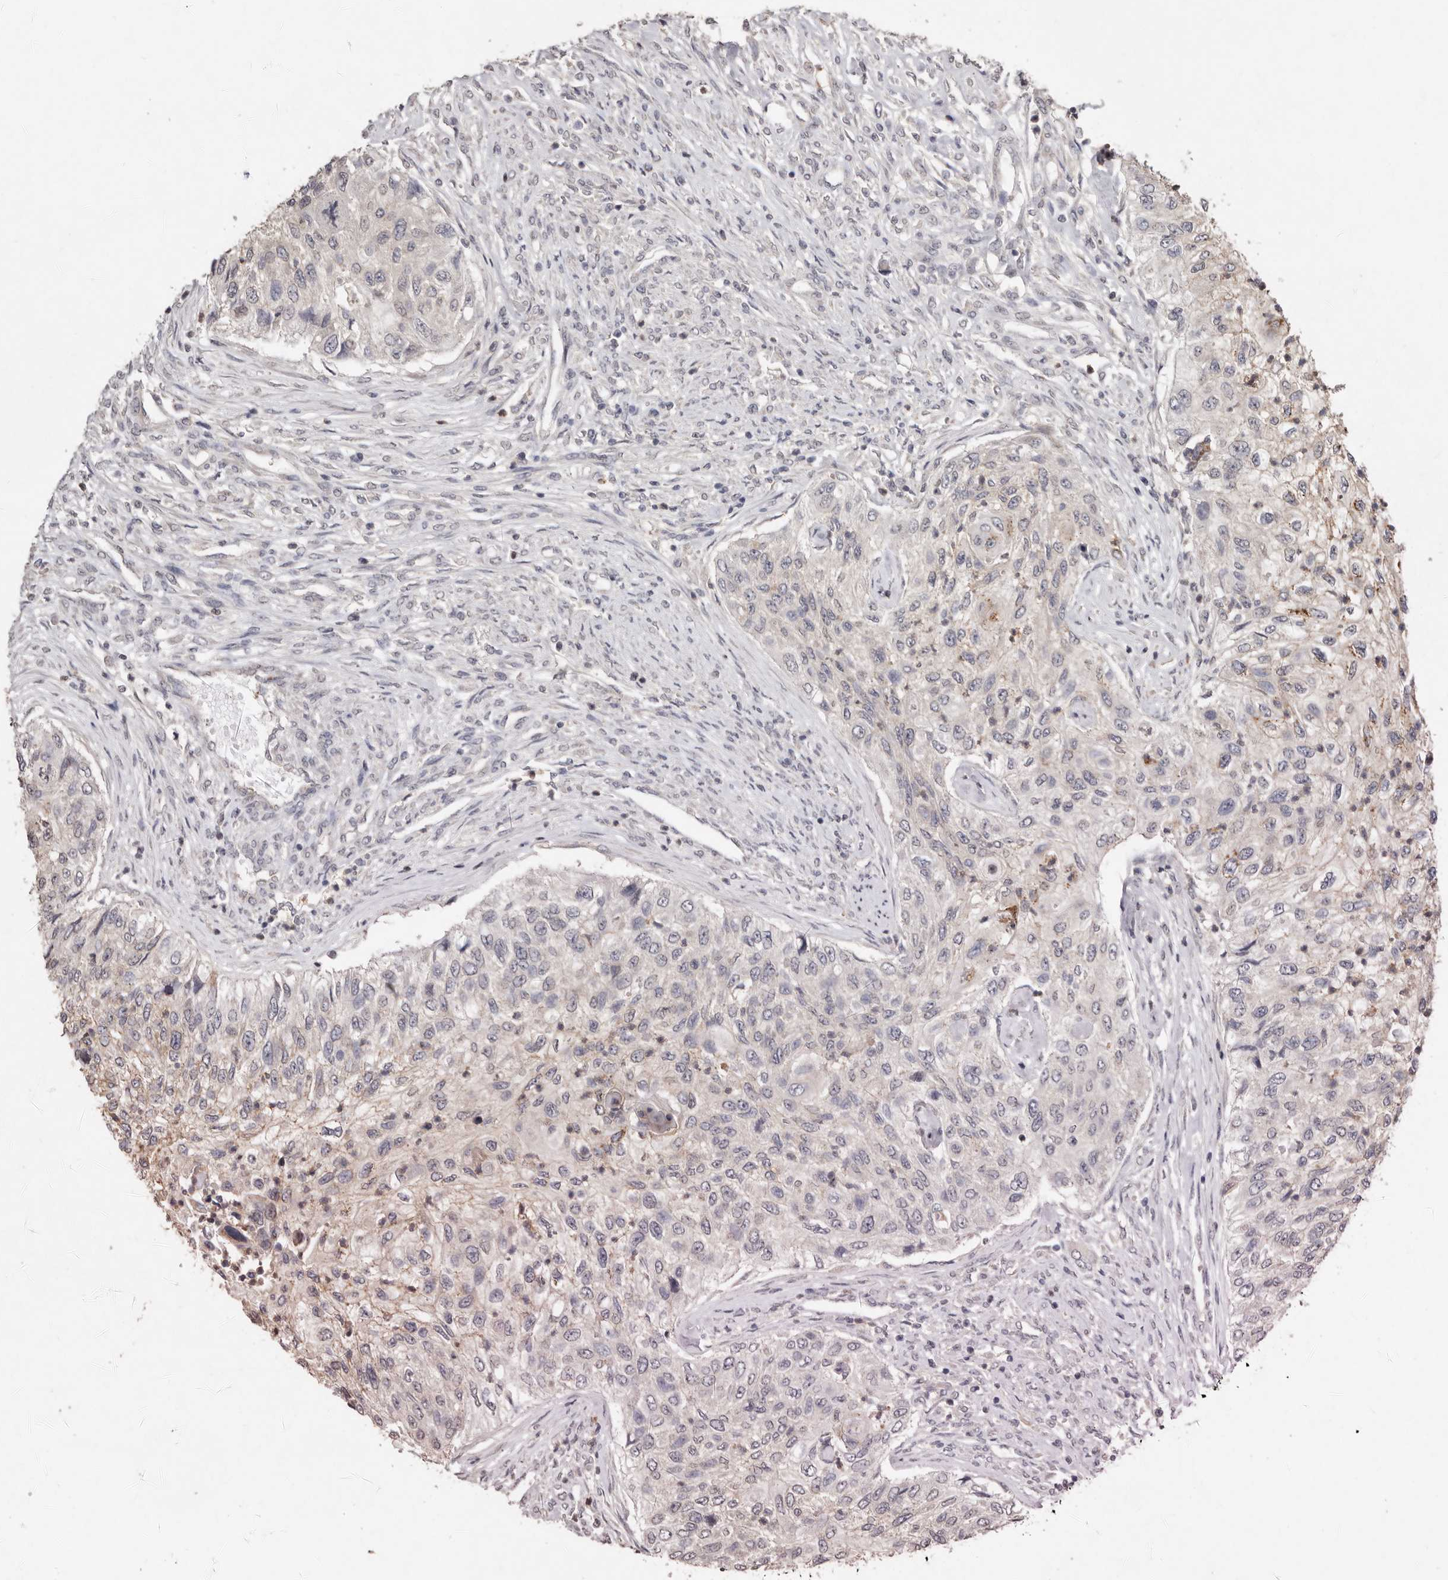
{"staining": {"intensity": "weak", "quantity": "<25%", "location": "cytoplasmic/membranous"}, "tissue": "urothelial cancer", "cell_type": "Tumor cells", "image_type": "cancer", "snomed": [{"axis": "morphology", "description": "Urothelial carcinoma, High grade"}, {"axis": "topography", "description": "Urinary bladder"}], "caption": "Immunohistochemical staining of human urothelial carcinoma (high-grade) displays no significant expression in tumor cells. (Brightfield microscopy of DAB (3,3'-diaminobenzidine) immunohistochemistry at high magnification).", "gene": "SULT1E1", "patient": {"sex": "female", "age": 60}}